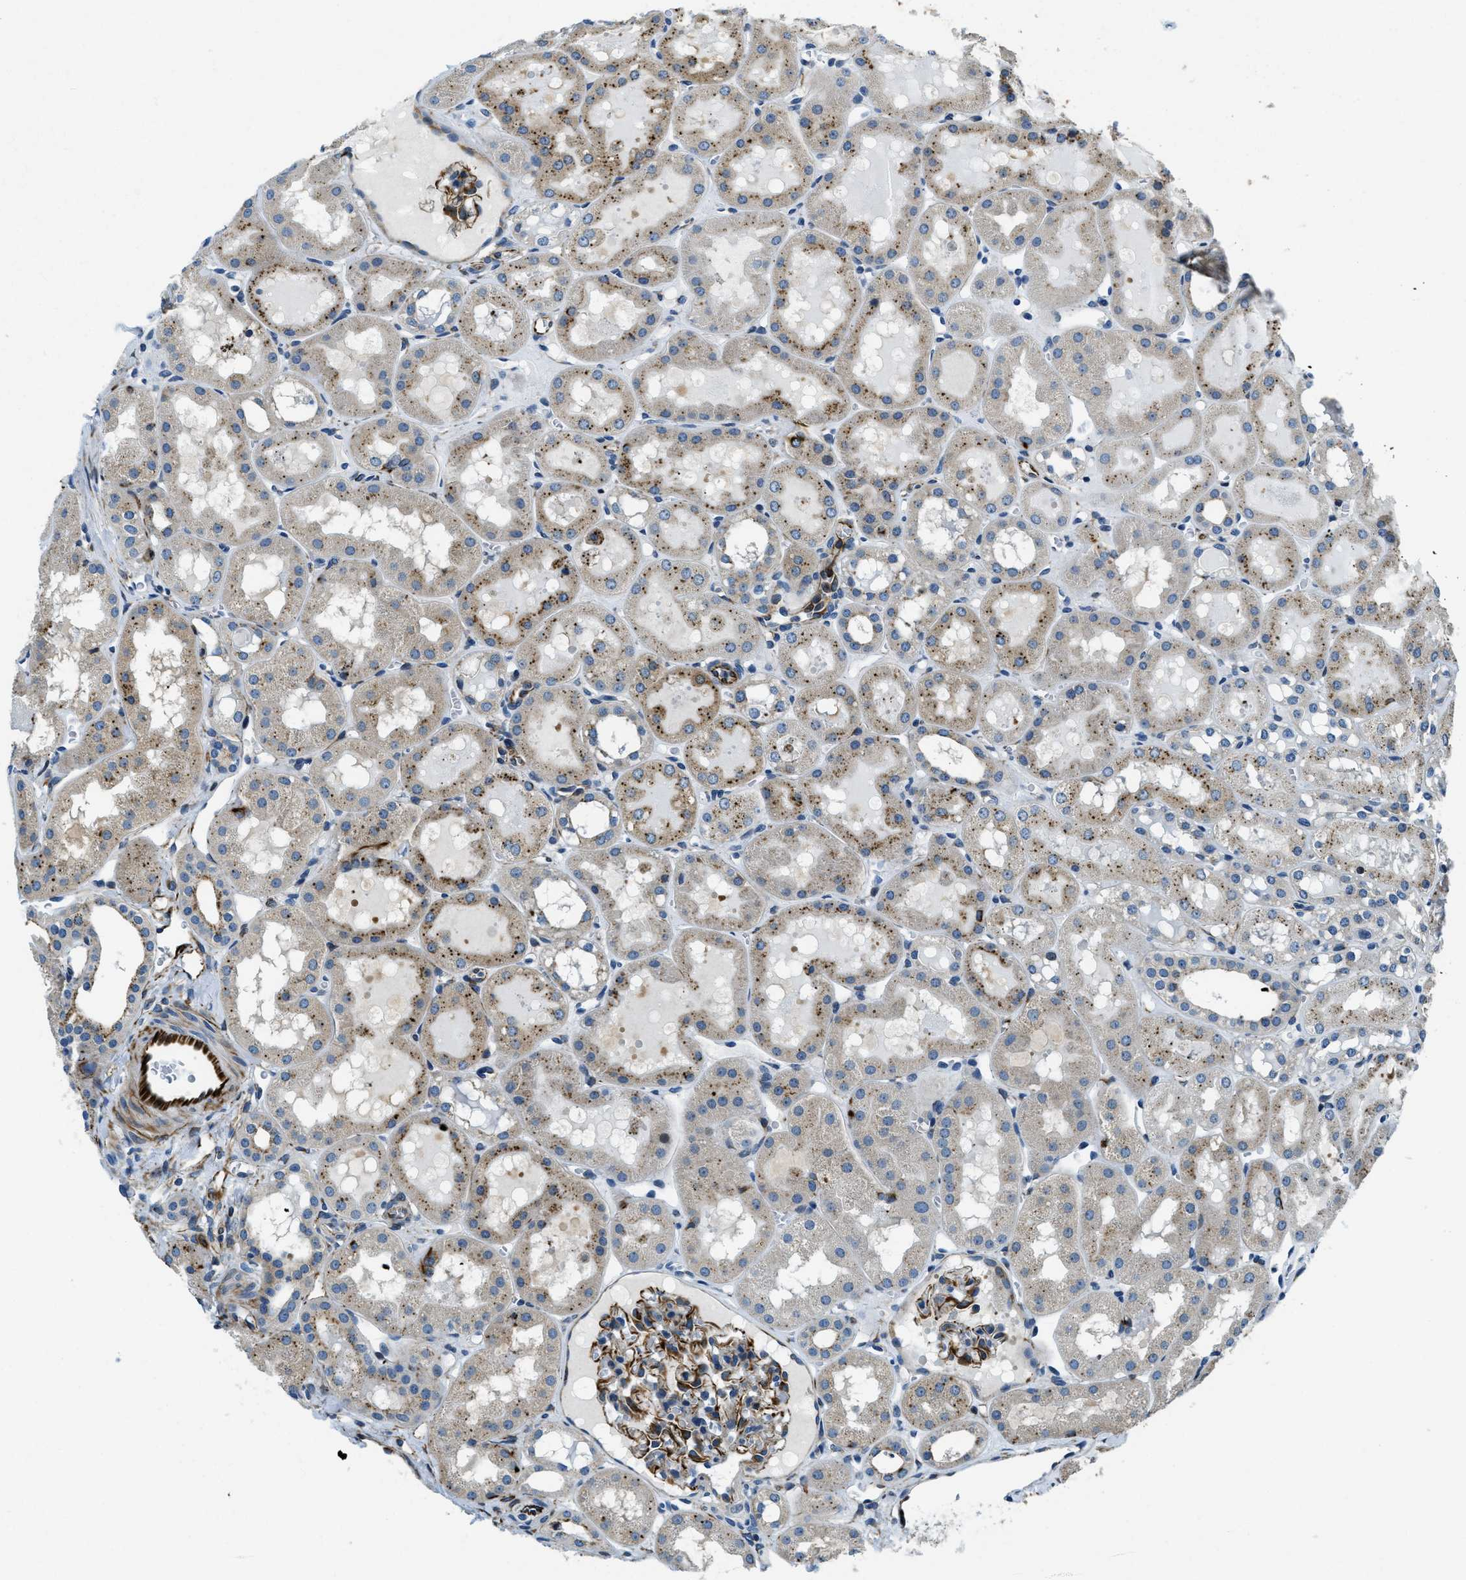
{"staining": {"intensity": "strong", "quantity": "25%-75%", "location": "cytoplasmic/membranous"}, "tissue": "kidney", "cell_type": "Cells in glomeruli", "image_type": "normal", "snomed": [{"axis": "morphology", "description": "Normal tissue, NOS"}, {"axis": "topography", "description": "Kidney"}, {"axis": "topography", "description": "Urinary bladder"}], "caption": "Benign kidney displays strong cytoplasmic/membranous staining in about 25%-75% of cells in glomeruli, visualized by immunohistochemistry.", "gene": "GNS", "patient": {"sex": "male", "age": 16}}